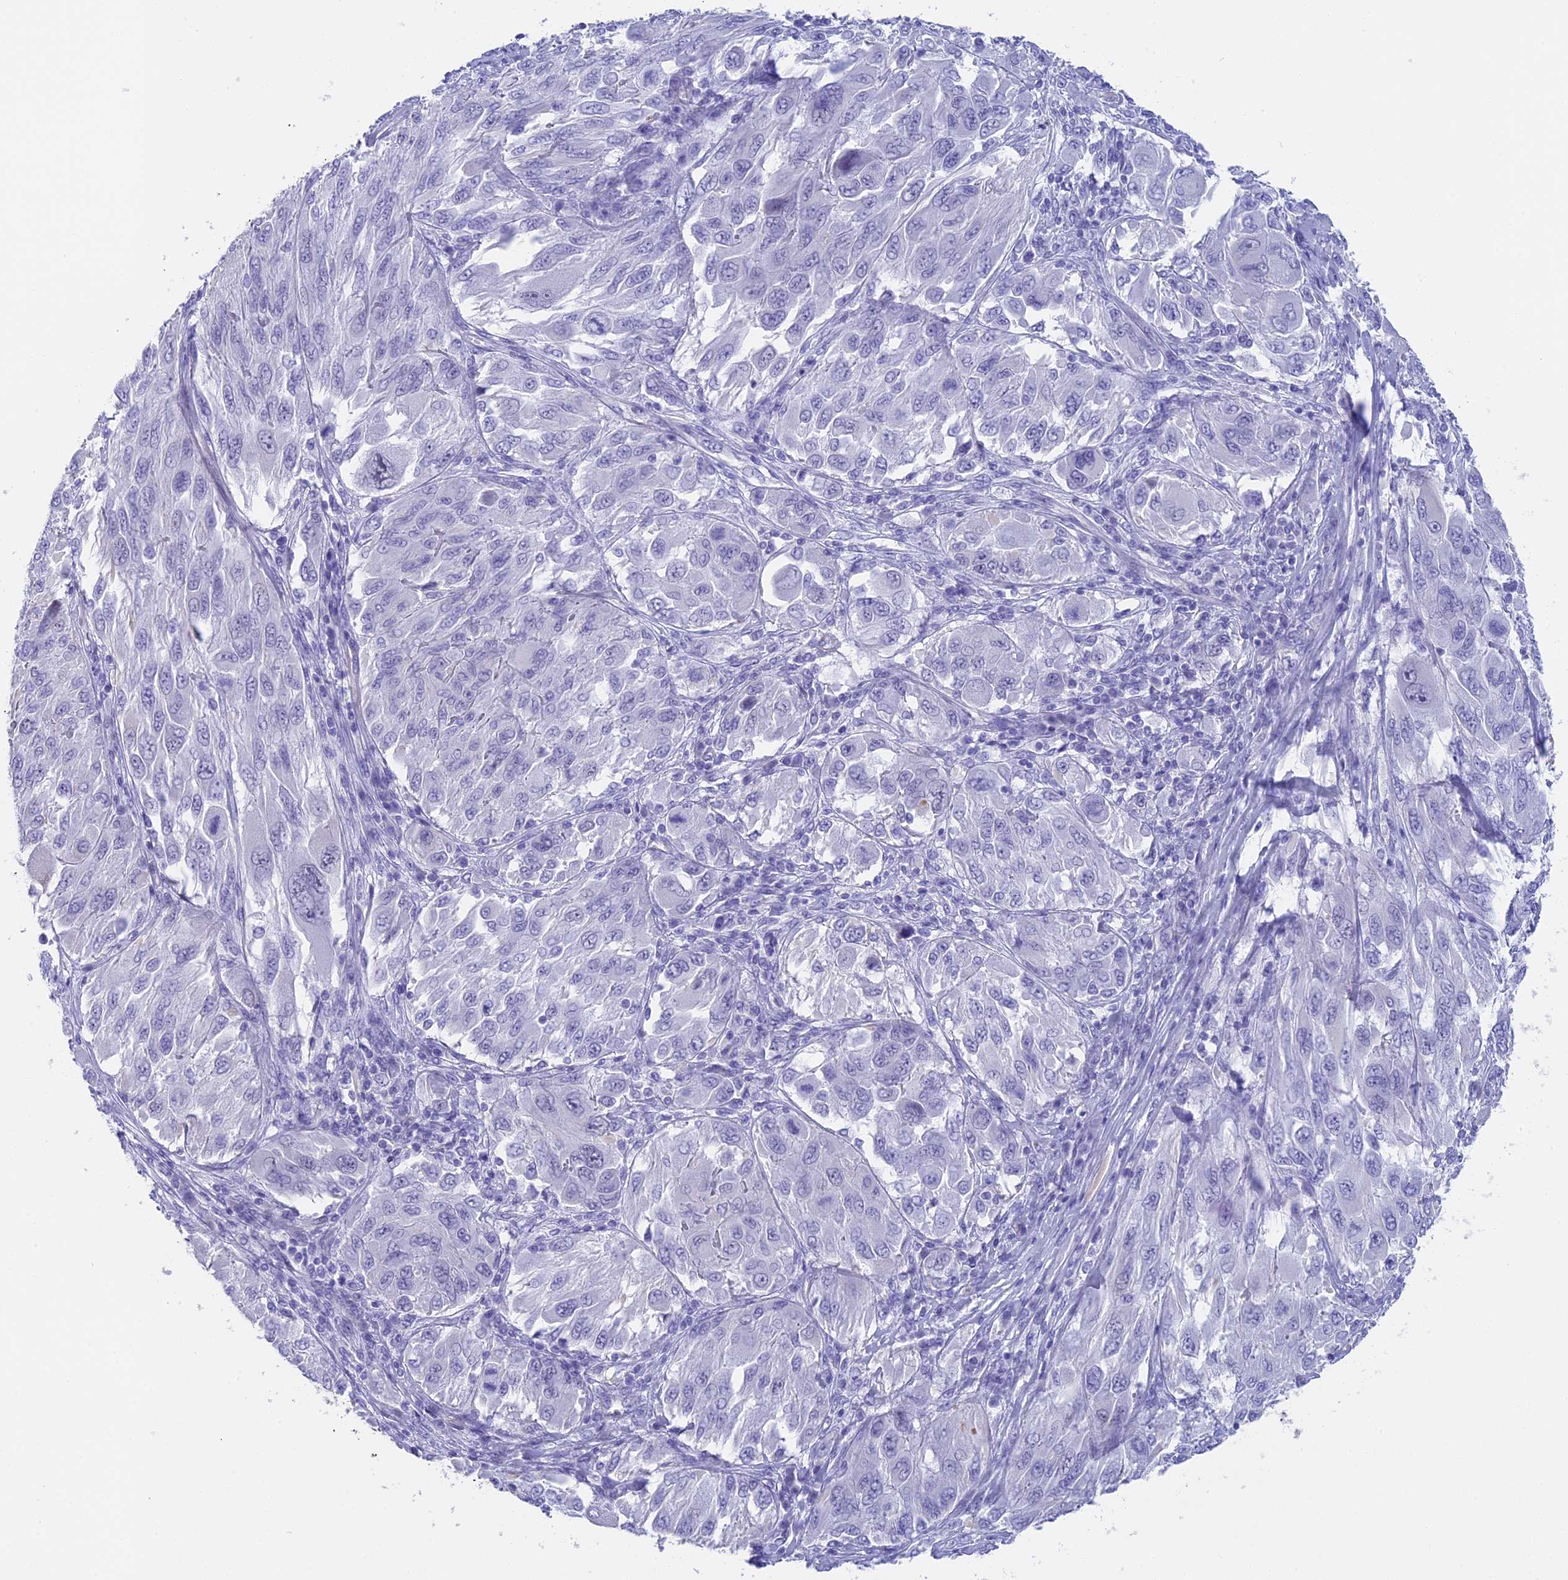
{"staining": {"intensity": "negative", "quantity": "none", "location": "none"}, "tissue": "melanoma", "cell_type": "Tumor cells", "image_type": "cancer", "snomed": [{"axis": "morphology", "description": "Malignant melanoma, NOS"}, {"axis": "topography", "description": "Skin"}], "caption": "This is an IHC photomicrograph of human melanoma. There is no expression in tumor cells.", "gene": "TACSTD2", "patient": {"sex": "female", "age": 91}}